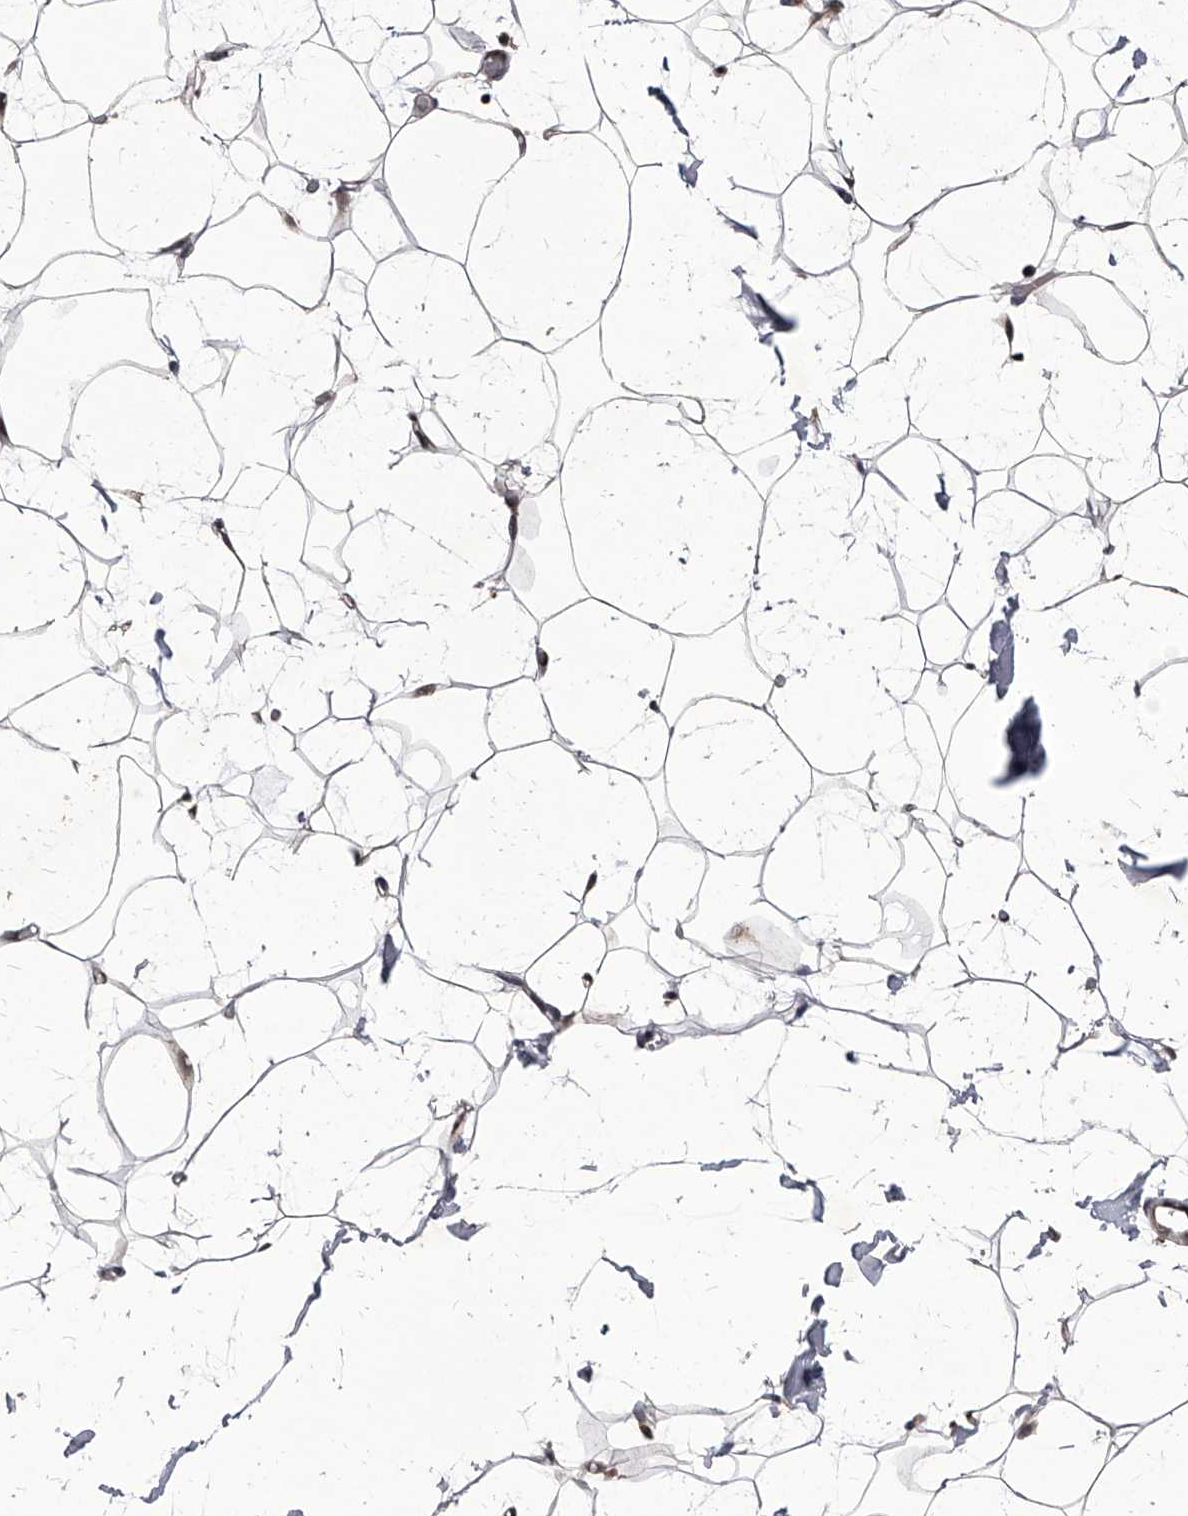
{"staining": {"intensity": "weak", "quantity": "25%-75%", "location": "cytoplasmic/membranous"}, "tissue": "adipose tissue", "cell_type": "Adipocytes", "image_type": "normal", "snomed": [{"axis": "morphology", "description": "Normal tissue, NOS"}, {"axis": "topography", "description": "Breast"}], "caption": "Adipocytes exhibit weak cytoplasmic/membranous staining in about 25%-75% of cells in unremarkable adipose tissue.", "gene": "CMTR1", "patient": {"sex": "female", "age": 23}}